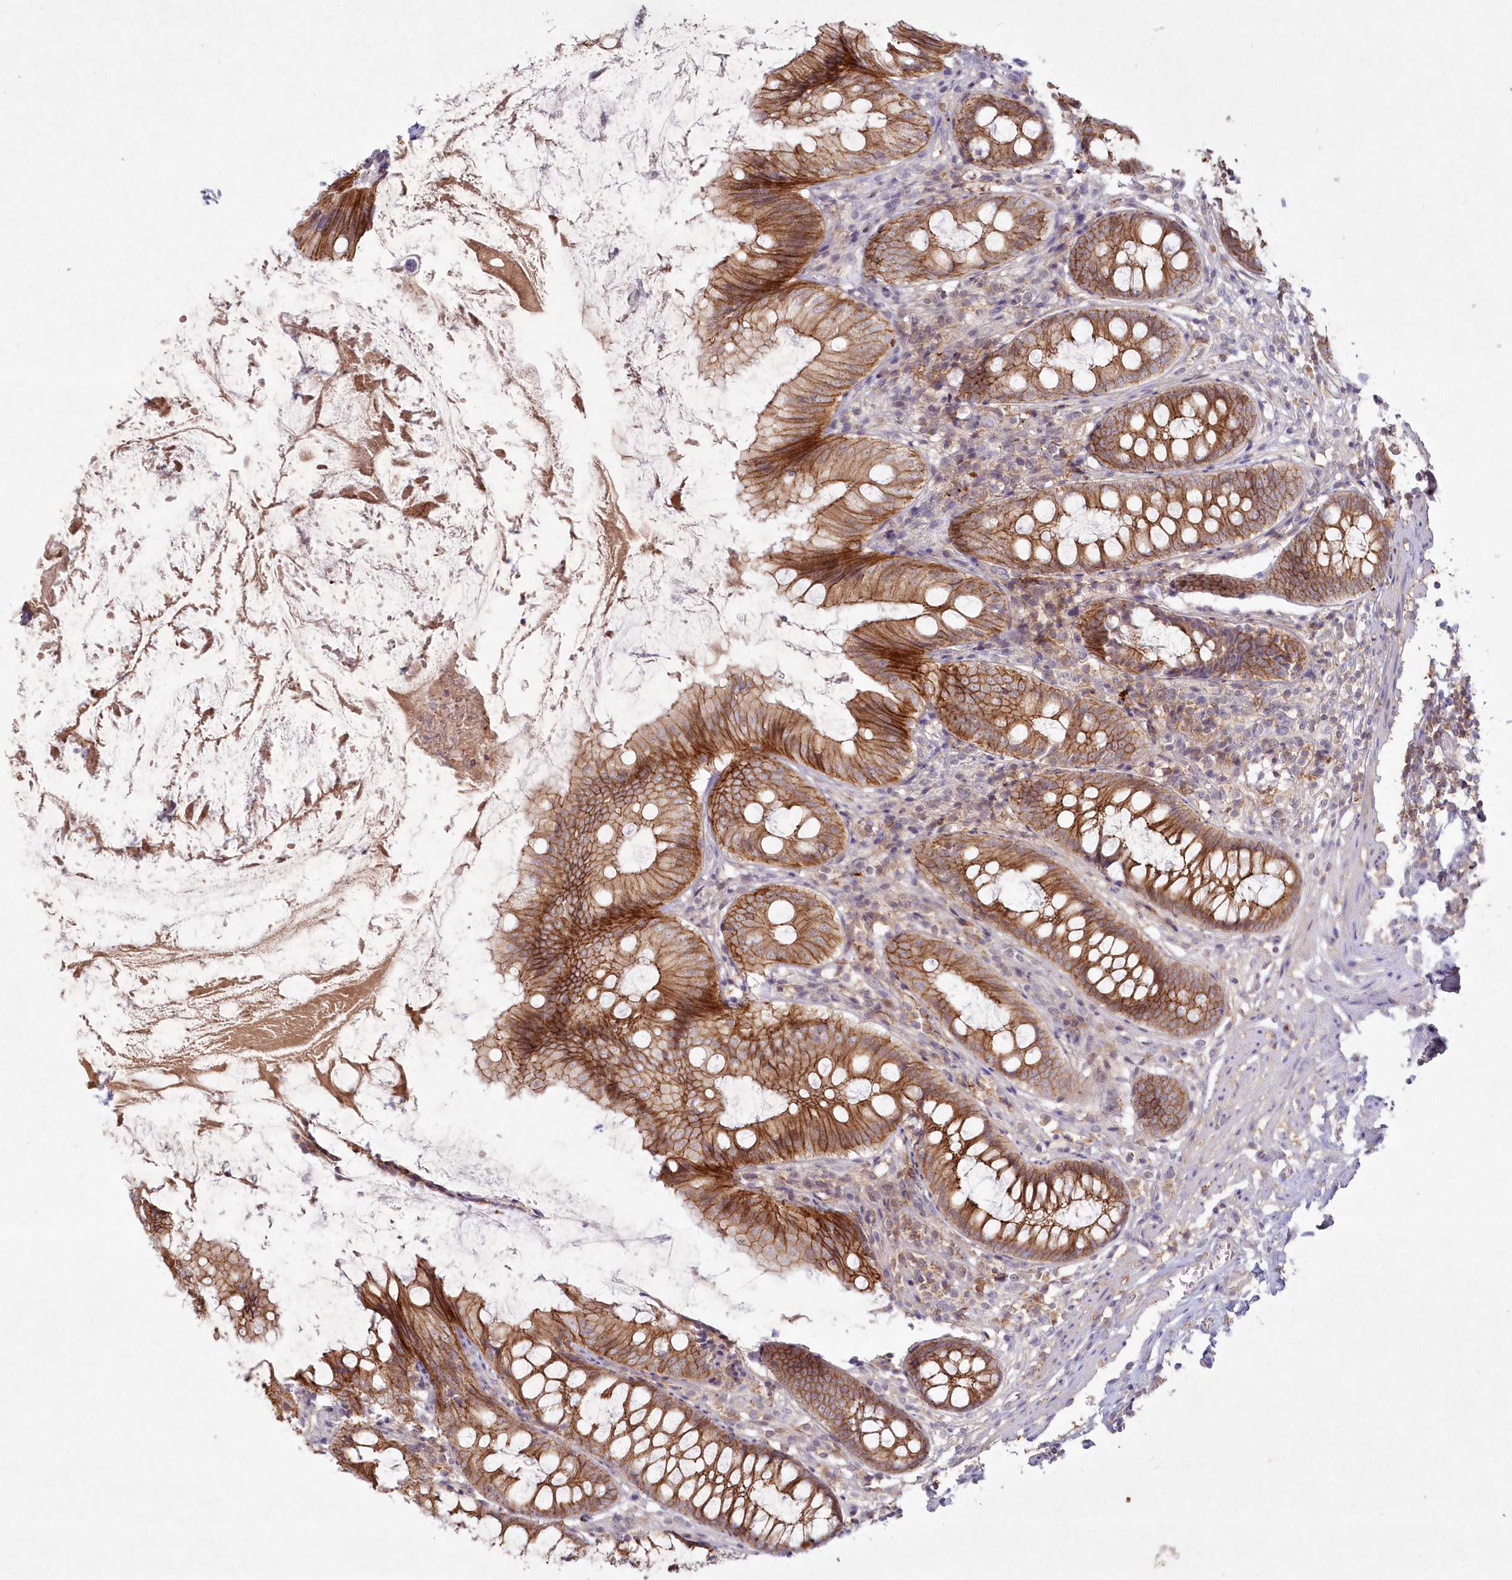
{"staining": {"intensity": "strong", "quantity": ">75%", "location": "cytoplasmic/membranous"}, "tissue": "appendix", "cell_type": "Glandular cells", "image_type": "normal", "snomed": [{"axis": "morphology", "description": "Normal tissue, NOS"}, {"axis": "topography", "description": "Appendix"}], "caption": "This image demonstrates normal appendix stained with immunohistochemistry to label a protein in brown. The cytoplasmic/membranous of glandular cells show strong positivity for the protein. Nuclei are counter-stained blue.", "gene": "TOGARAM2", "patient": {"sex": "female", "age": 77}}